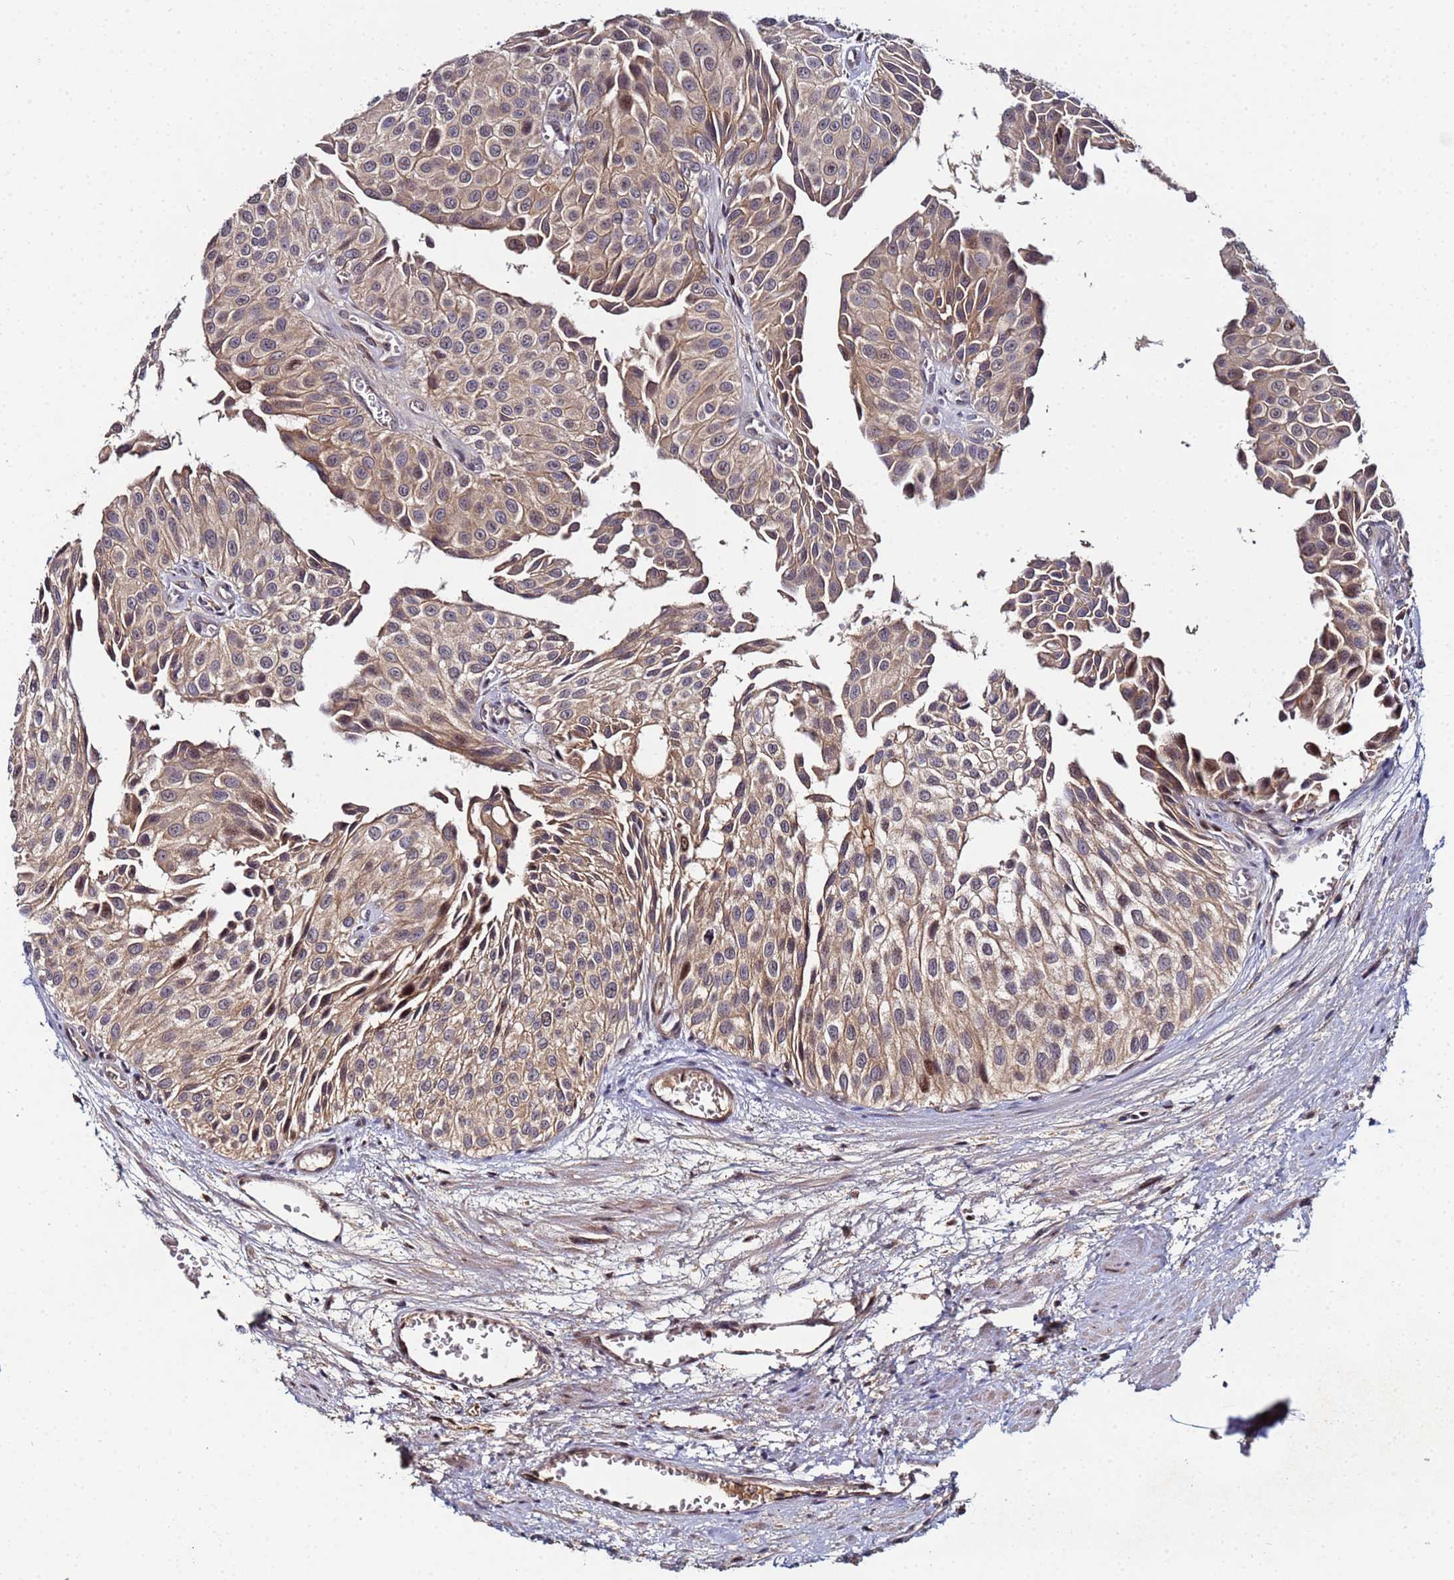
{"staining": {"intensity": "moderate", "quantity": ">75%", "location": "cytoplasmic/membranous,nuclear"}, "tissue": "urothelial cancer", "cell_type": "Tumor cells", "image_type": "cancer", "snomed": [{"axis": "morphology", "description": "Urothelial carcinoma, Low grade"}, {"axis": "topography", "description": "Urinary bladder"}], "caption": "About >75% of tumor cells in human urothelial carcinoma (low-grade) show moderate cytoplasmic/membranous and nuclear protein positivity as visualized by brown immunohistochemical staining.", "gene": "OSER1", "patient": {"sex": "male", "age": 88}}